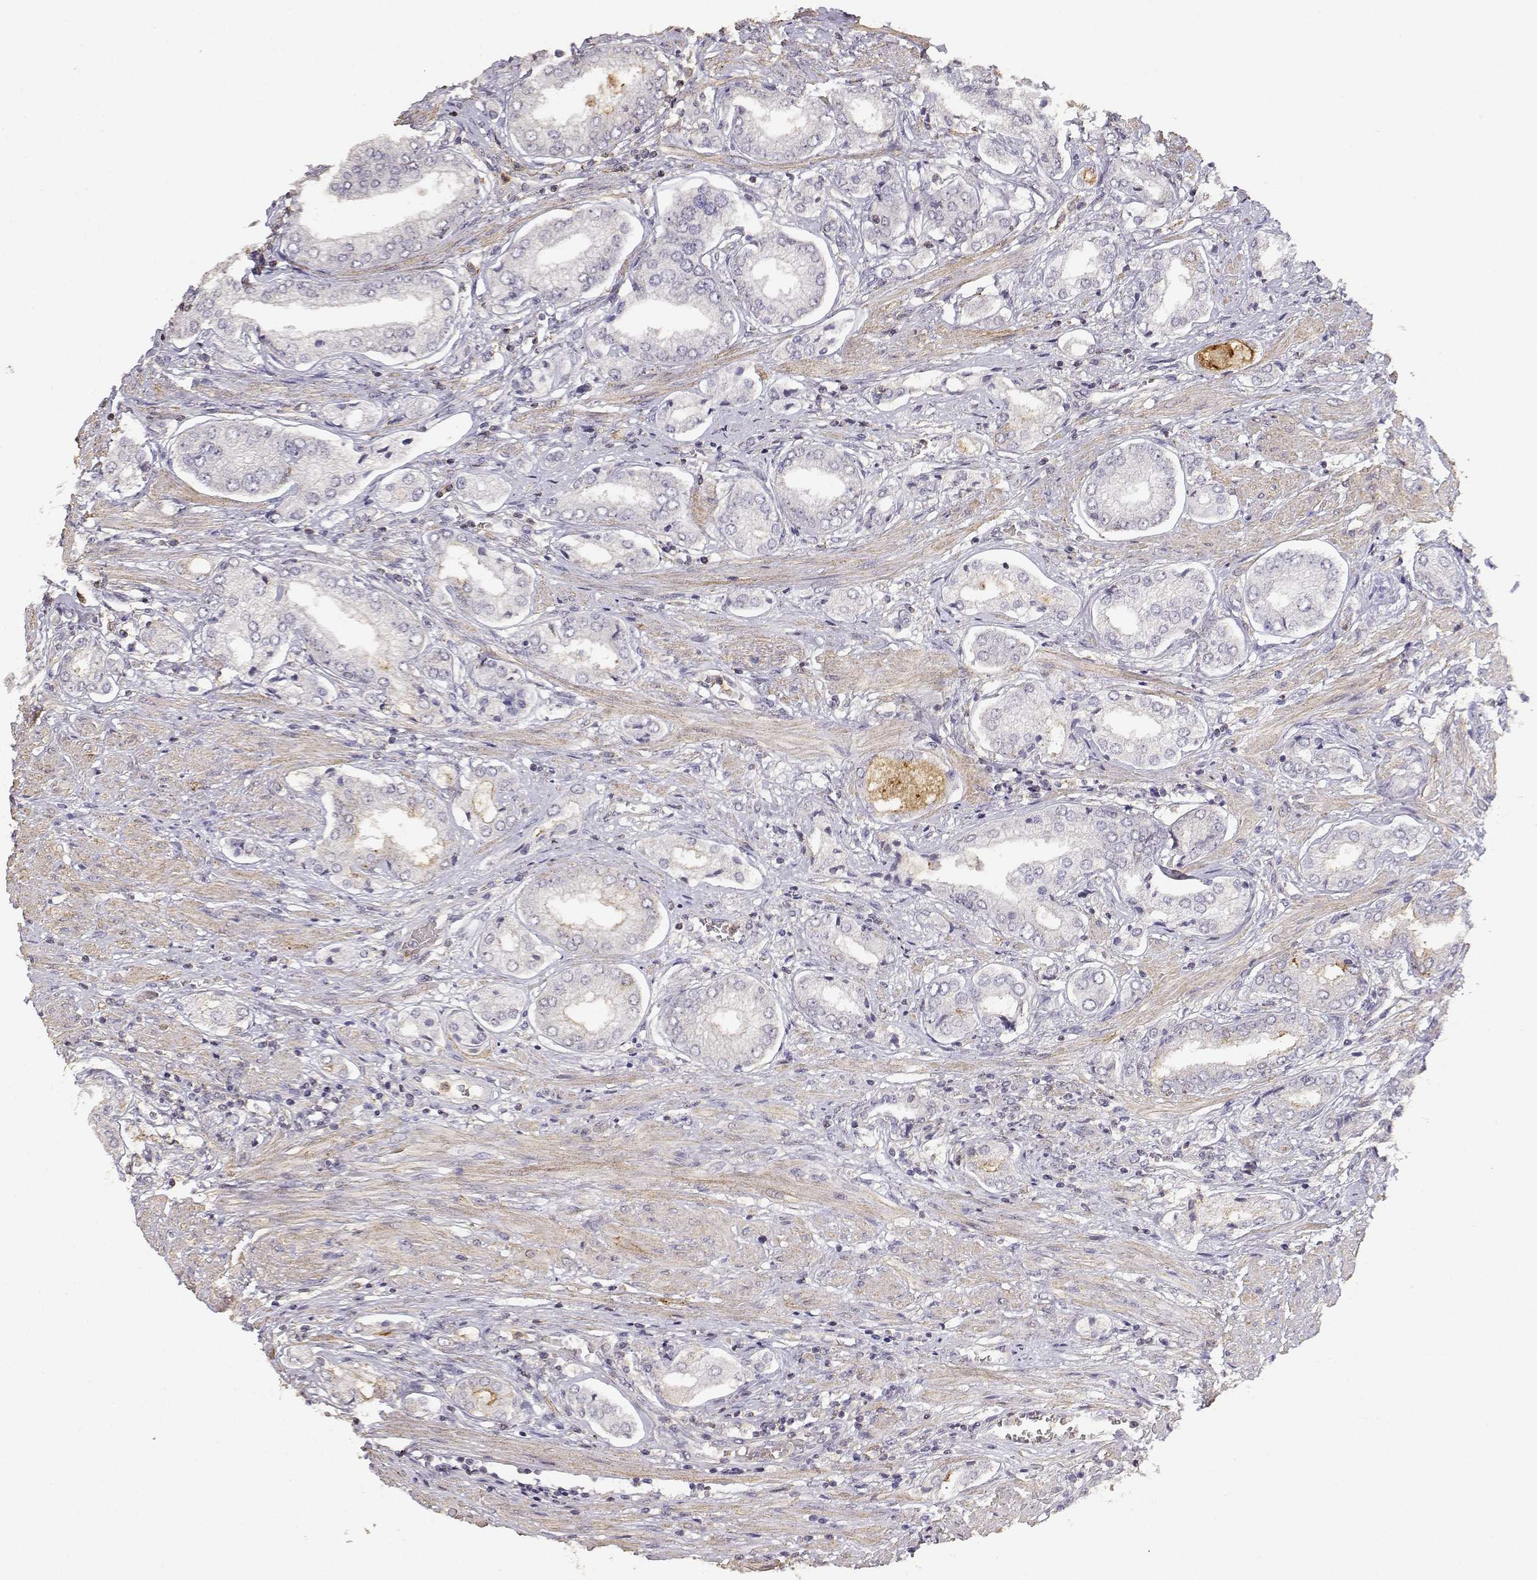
{"staining": {"intensity": "weak", "quantity": "<25%", "location": "cytoplasmic/membranous"}, "tissue": "prostate cancer", "cell_type": "Tumor cells", "image_type": "cancer", "snomed": [{"axis": "morphology", "description": "Adenocarcinoma, NOS"}, {"axis": "topography", "description": "Prostate"}], "caption": "DAB (3,3'-diaminobenzidine) immunohistochemical staining of adenocarcinoma (prostate) reveals no significant staining in tumor cells. (Brightfield microscopy of DAB IHC at high magnification).", "gene": "TNFRSF10C", "patient": {"sex": "male", "age": 63}}